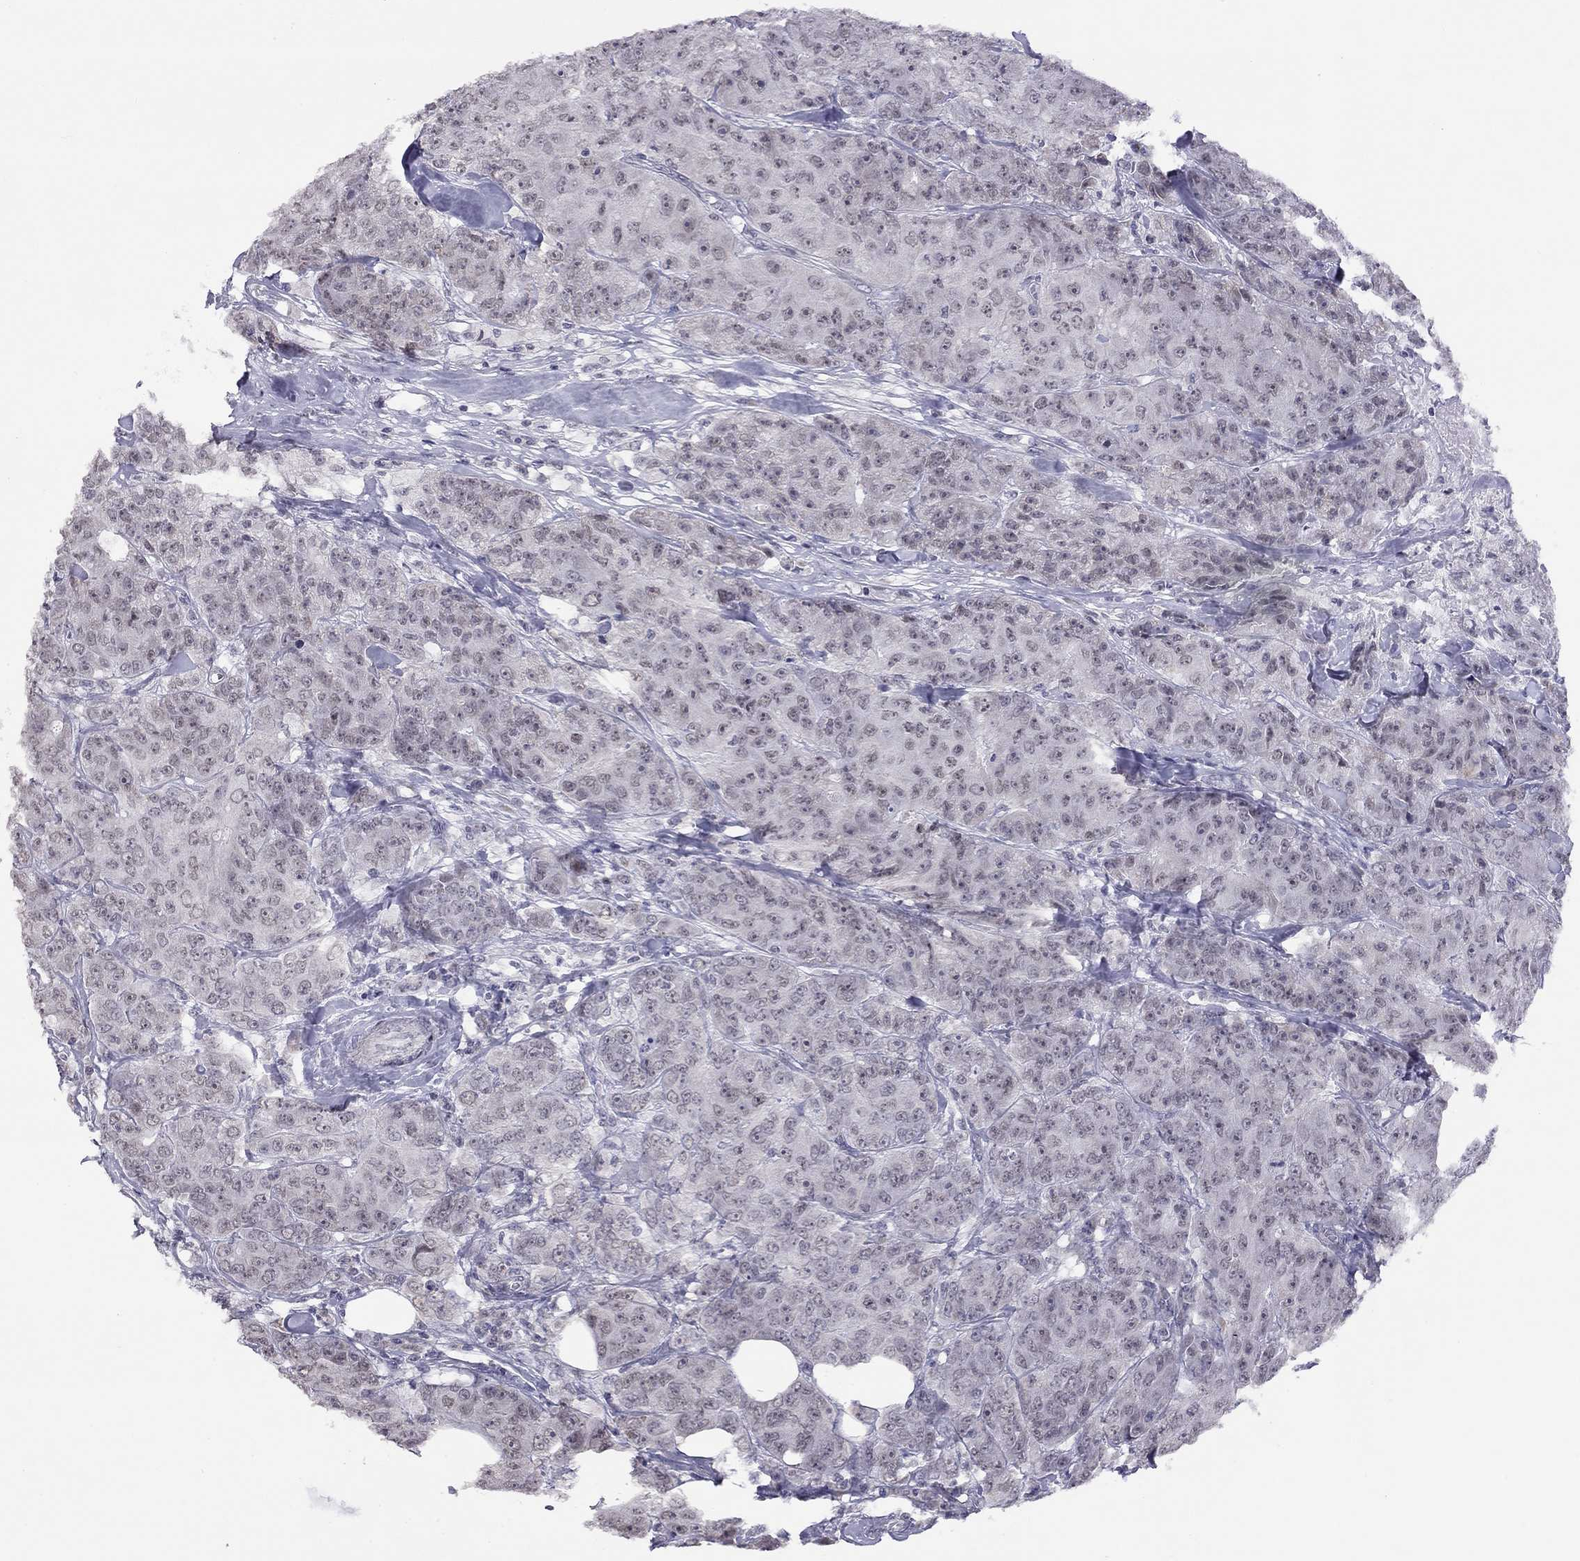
{"staining": {"intensity": "negative", "quantity": "none", "location": "none"}, "tissue": "breast cancer", "cell_type": "Tumor cells", "image_type": "cancer", "snomed": [{"axis": "morphology", "description": "Duct carcinoma"}, {"axis": "topography", "description": "Breast"}], "caption": "DAB (3,3'-diaminobenzidine) immunohistochemical staining of human breast infiltrating ductal carcinoma demonstrates no significant staining in tumor cells. The staining is performed using DAB brown chromogen with nuclei counter-stained in using hematoxylin.", "gene": "HES5", "patient": {"sex": "female", "age": 43}}